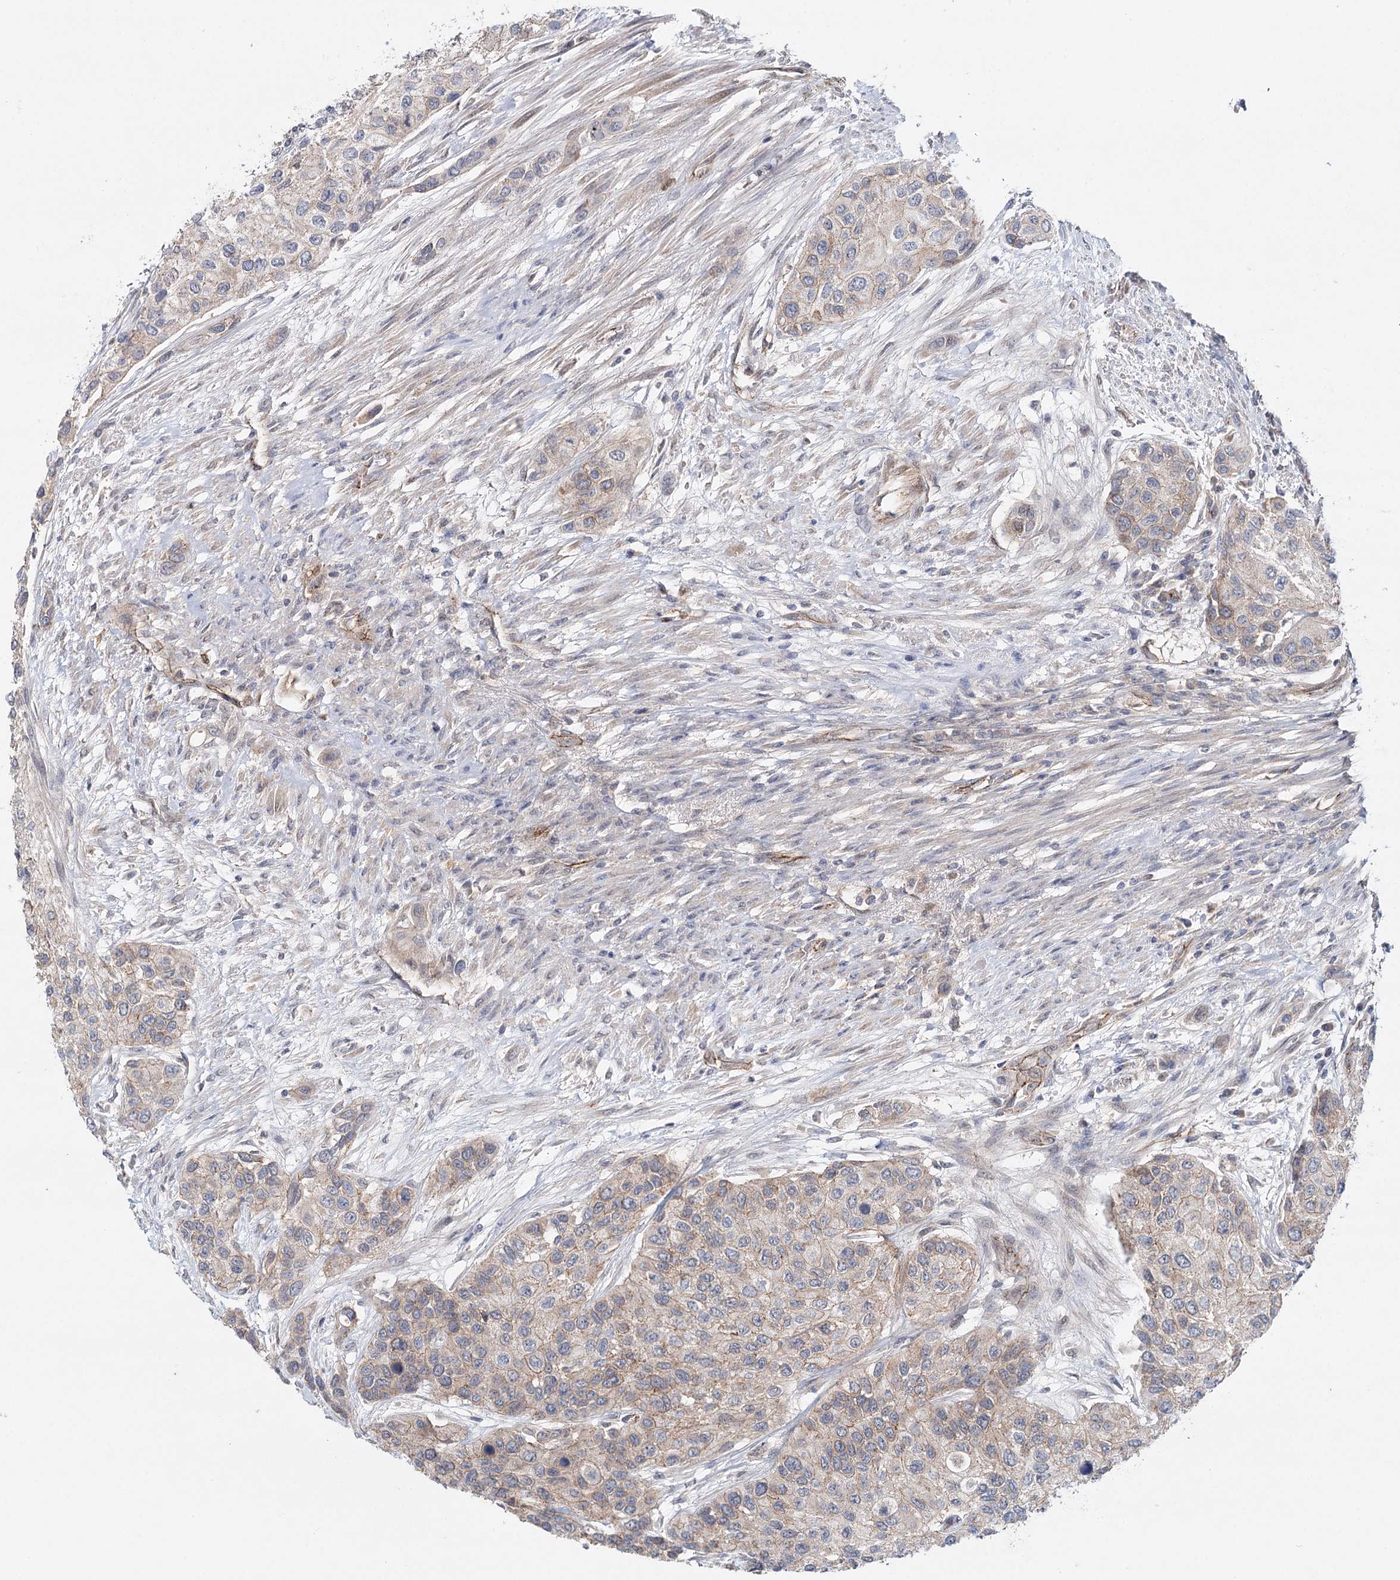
{"staining": {"intensity": "weak", "quantity": "<25%", "location": "cytoplasmic/membranous"}, "tissue": "urothelial cancer", "cell_type": "Tumor cells", "image_type": "cancer", "snomed": [{"axis": "morphology", "description": "Normal tissue, NOS"}, {"axis": "morphology", "description": "Urothelial carcinoma, High grade"}, {"axis": "topography", "description": "Vascular tissue"}, {"axis": "topography", "description": "Urinary bladder"}], "caption": "Tumor cells show no significant positivity in high-grade urothelial carcinoma. (Brightfield microscopy of DAB (3,3'-diaminobenzidine) immunohistochemistry (IHC) at high magnification).", "gene": "PKP4", "patient": {"sex": "female", "age": 56}}